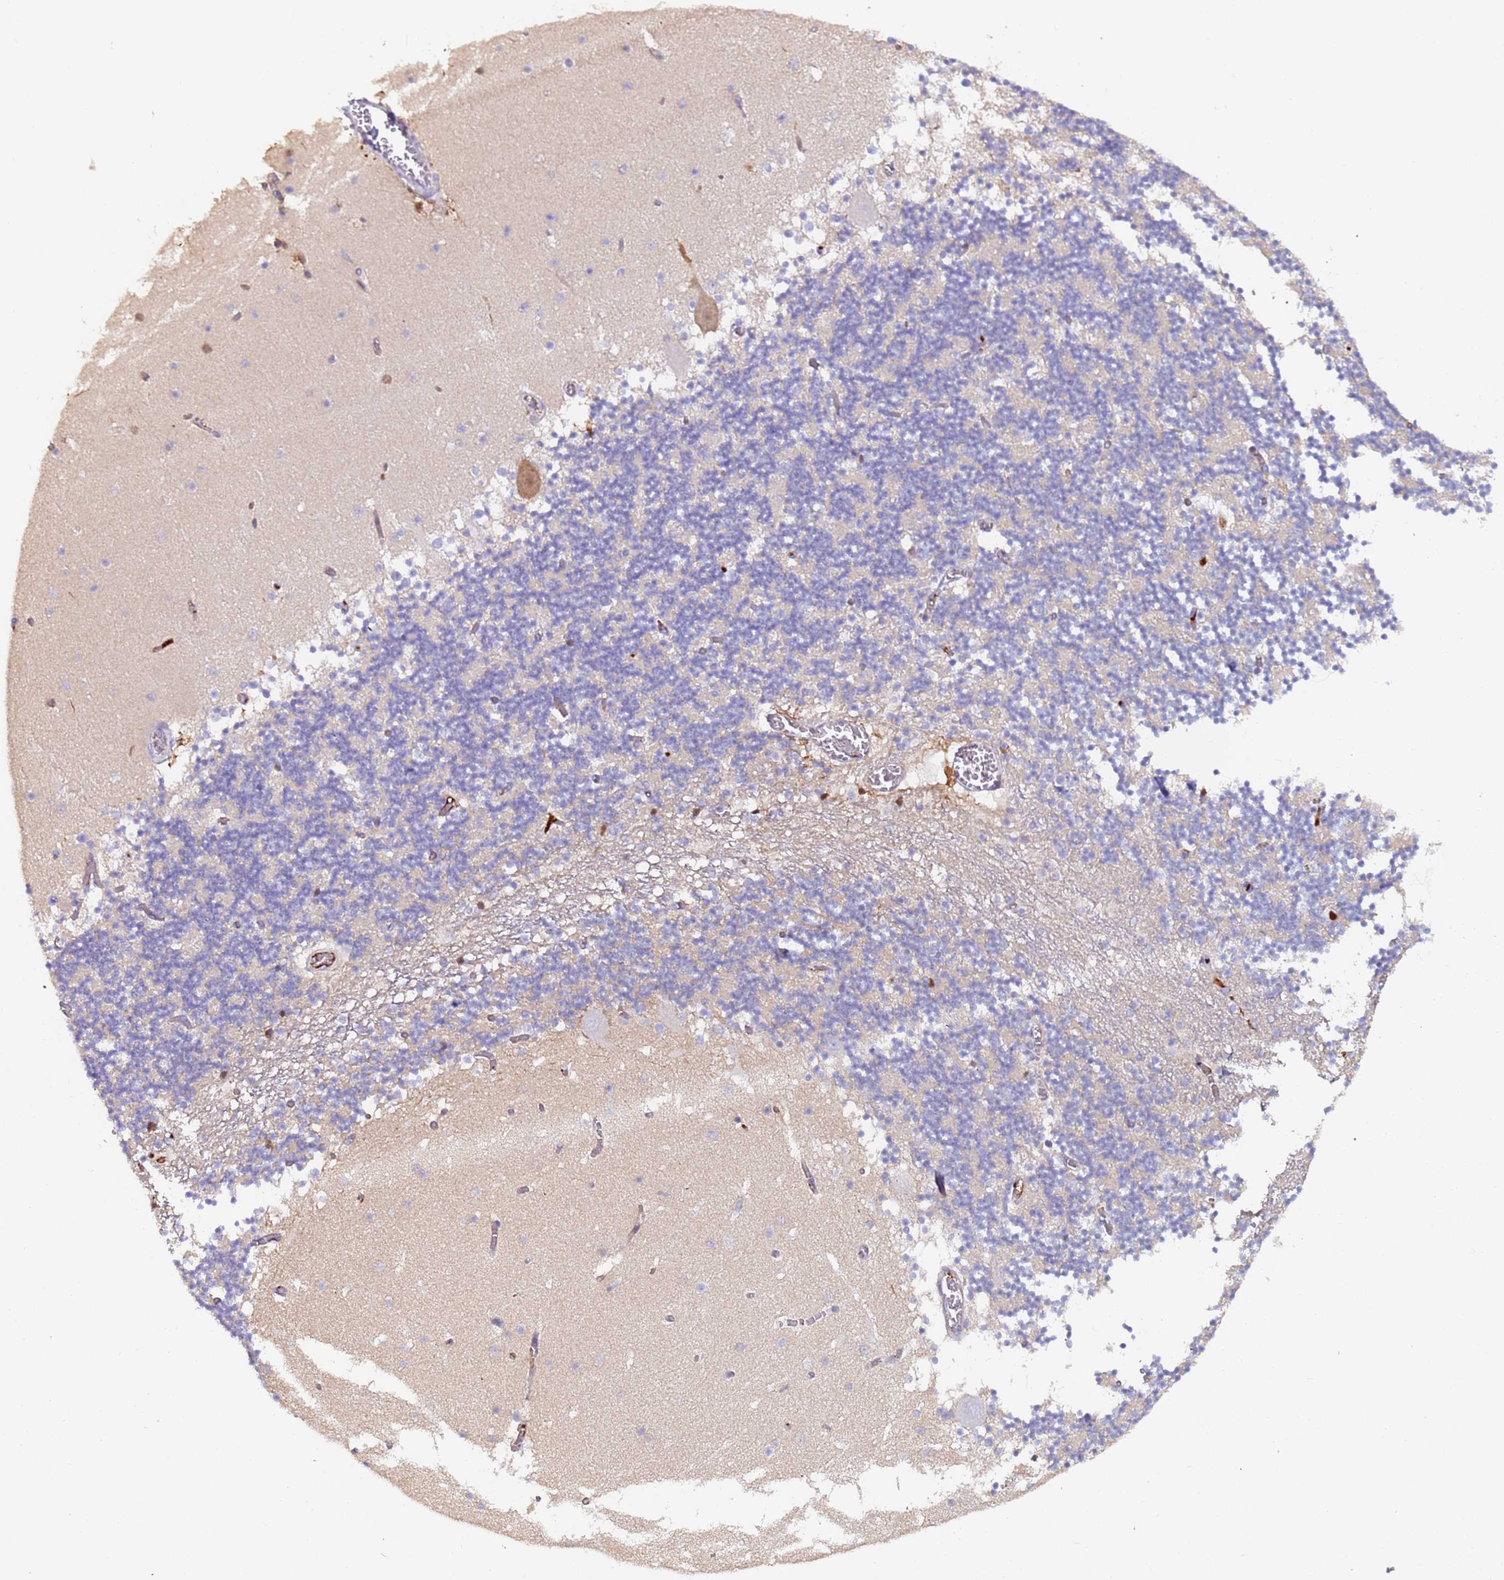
{"staining": {"intensity": "negative", "quantity": "none", "location": "none"}, "tissue": "cerebellum", "cell_type": "Cells in granular layer", "image_type": "normal", "snomed": [{"axis": "morphology", "description": "Normal tissue, NOS"}, {"axis": "topography", "description": "Cerebellum"}], "caption": "This is an immunohistochemistry (IHC) image of normal cerebellum. There is no positivity in cells in granular layer.", "gene": "CYSLTR2", "patient": {"sex": "female", "age": 28}}